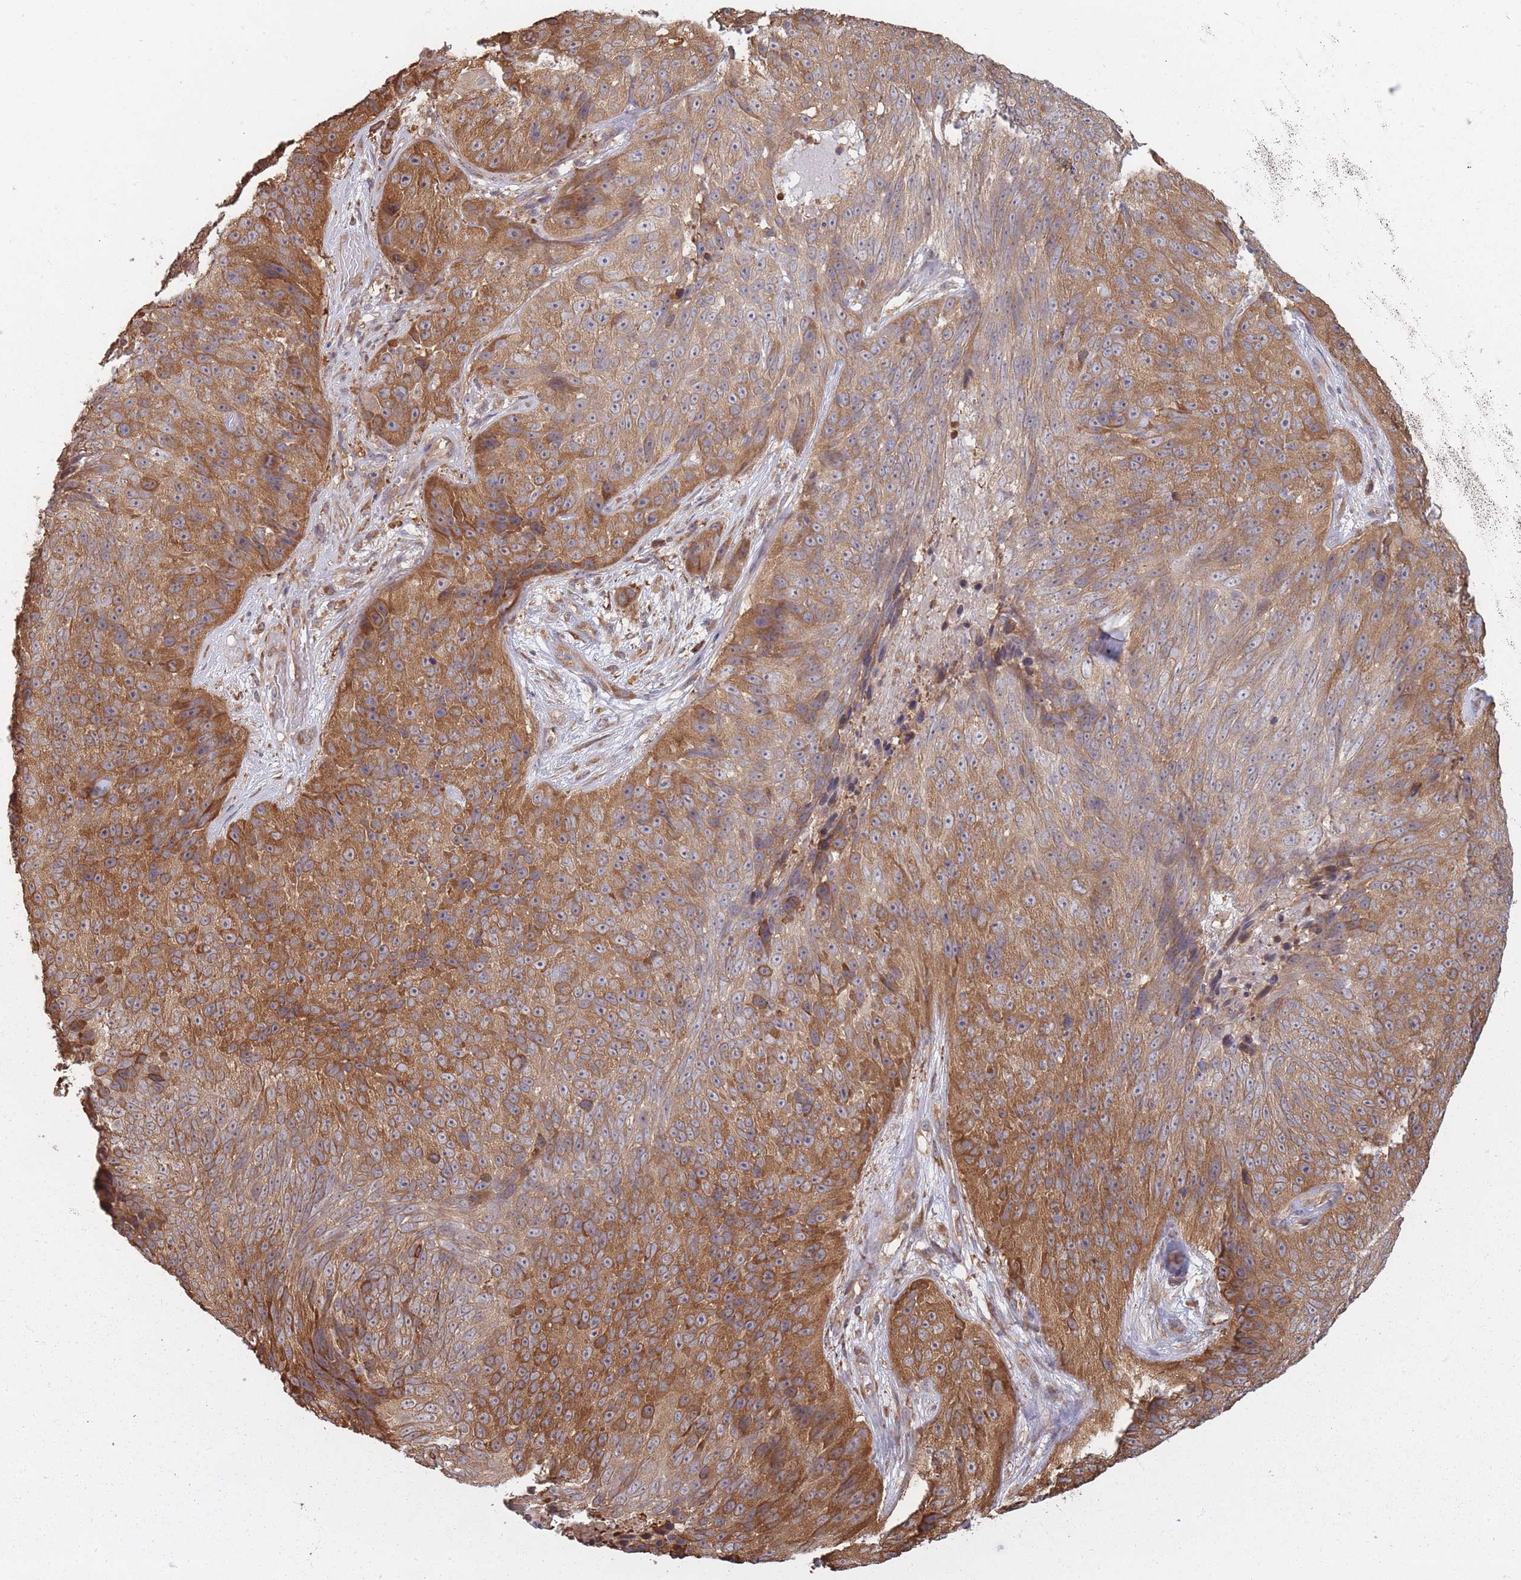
{"staining": {"intensity": "moderate", "quantity": ">75%", "location": "cytoplasmic/membranous"}, "tissue": "skin cancer", "cell_type": "Tumor cells", "image_type": "cancer", "snomed": [{"axis": "morphology", "description": "Squamous cell carcinoma, NOS"}, {"axis": "topography", "description": "Skin"}], "caption": "Immunohistochemical staining of human skin squamous cell carcinoma demonstrates medium levels of moderate cytoplasmic/membranous protein positivity in about >75% of tumor cells. (DAB (3,3'-diaminobenzidine) IHC, brown staining for protein, blue staining for nuclei).", "gene": "ARL13B", "patient": {"sex": "female", "age": 87}}